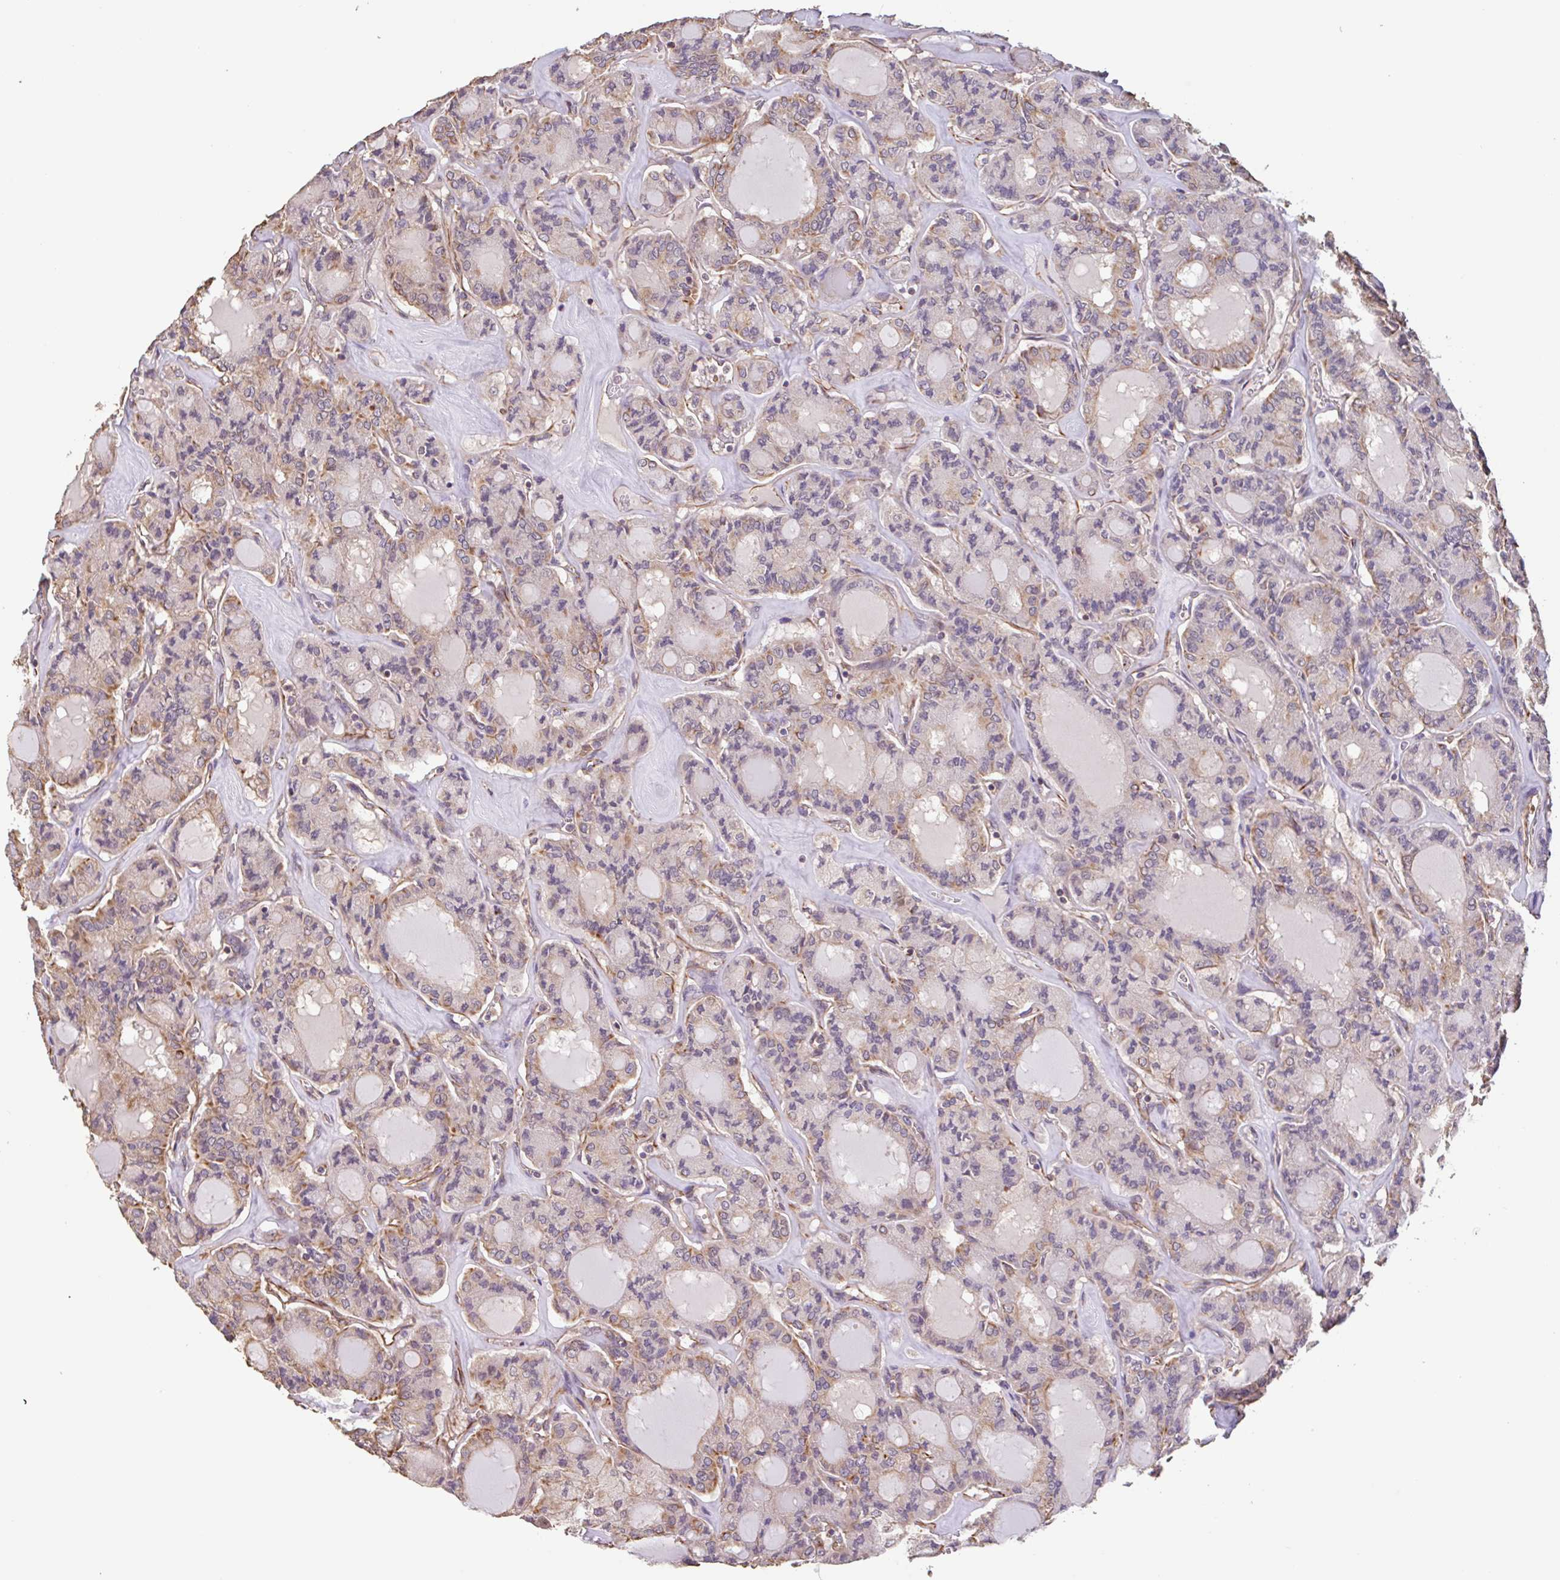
{"staining": {"intensity": "moderate", "quantity": "25%-75%", "location": "cytoplasmic/membranous"}, "tissue": "thyroid cancer", "cell_type": "Tumor cells", "image_type": "cancer", "snomed": [{"axis": "morphology", "description": "Papillary adenocarcinoma, NOS"}, {"axis": "topography", "description": "Thyroid gland"}], "caption": "Thyroid cancer (papillary adenocarcinoma) stained with immunohistochemistry demonstrates moderate cytoplasmic/membranous staining in about 25%-75% of tumor cells. (Brightfield microscopy of DAB IHC at high magnification).", "gene": "ZNF790", "patient": {"sex": "male", "age": 87}}